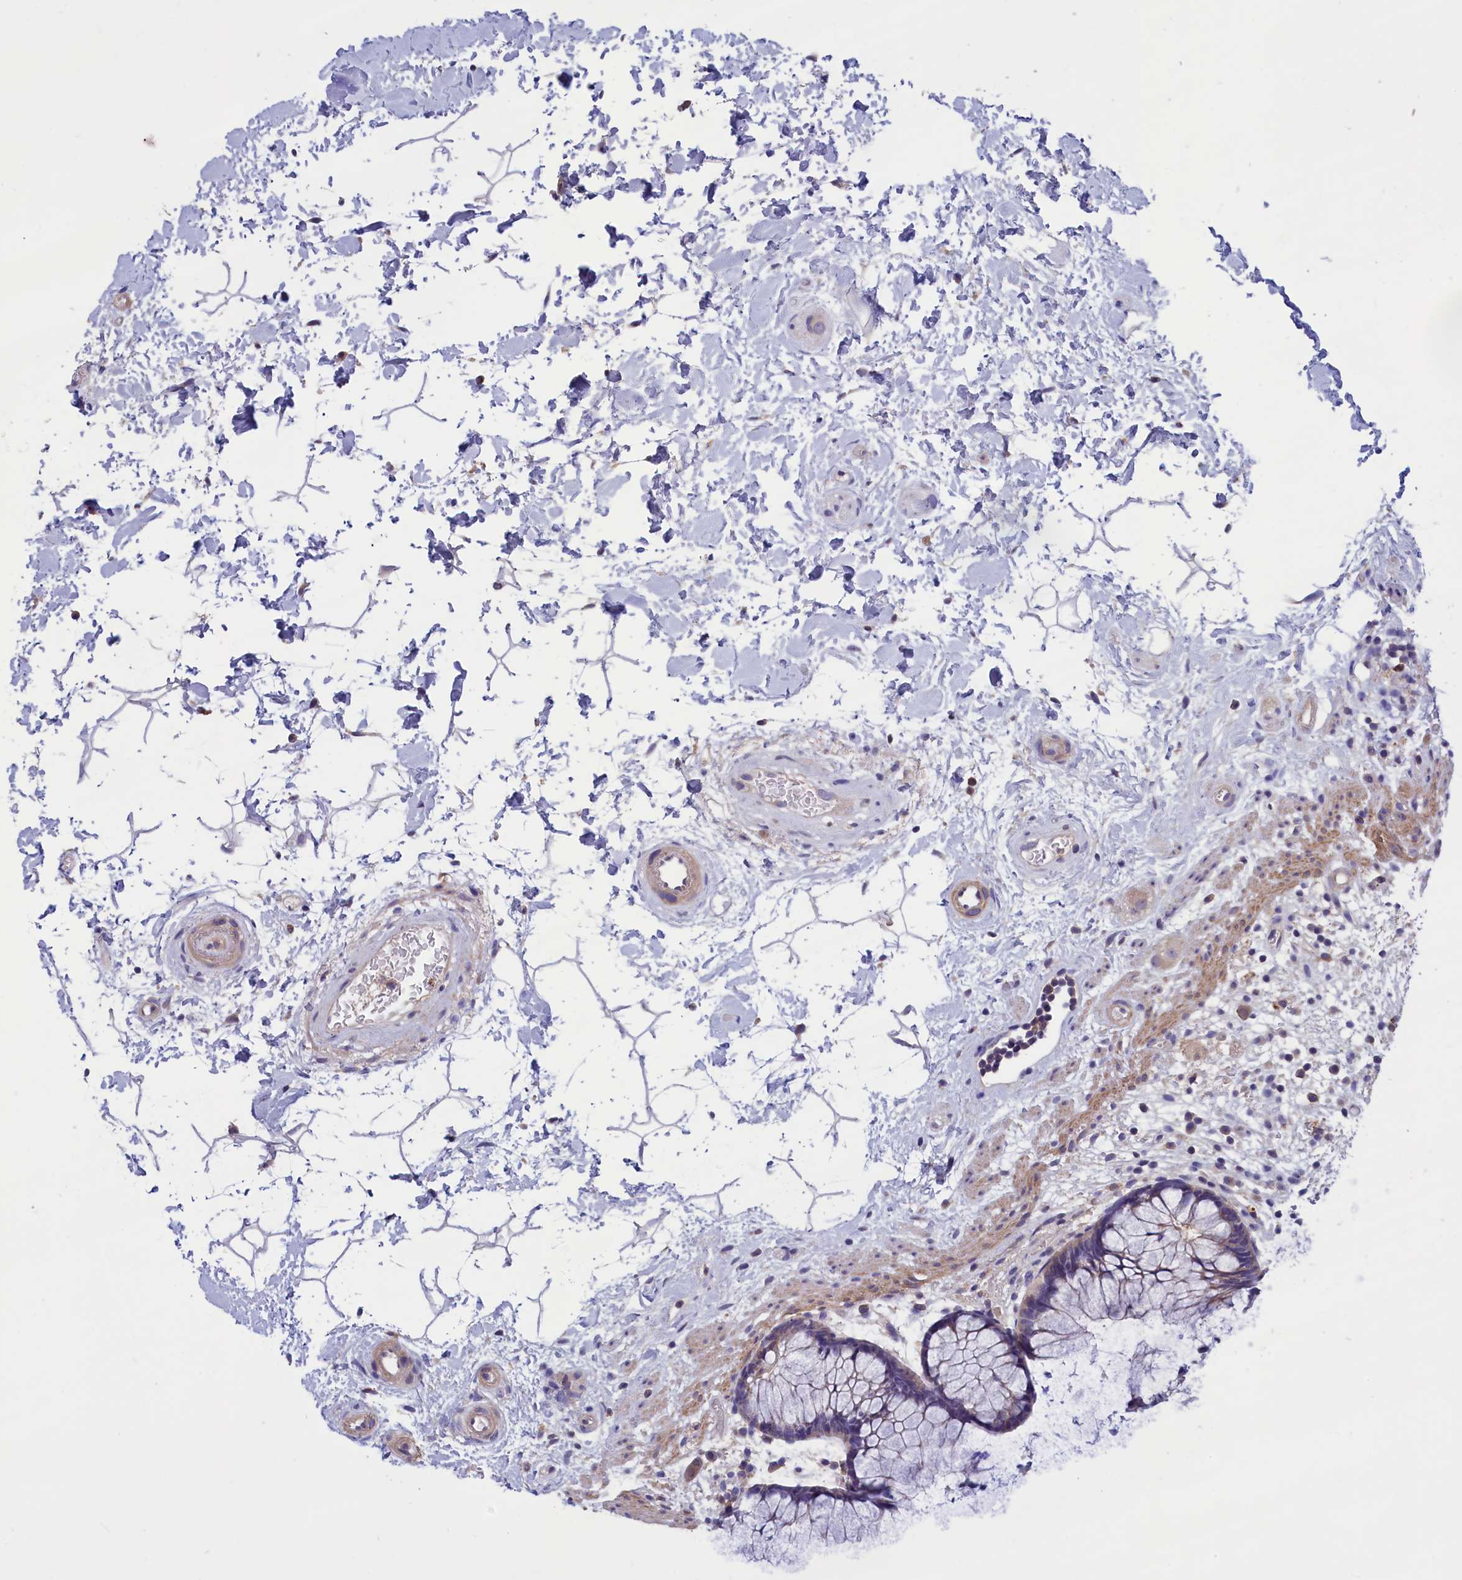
{"staining": {"intensity": "weak", "quantity": ">75%", "location": "cytoplasmic/membranous"}, "tissue": "rectum", "cell_type": "Glandular cells", "image_type": "normal", "snomed": [{"axis": "morphology", "description": "Normal tissue, NOS"}, {"axis": "topography", "description": "Rectum"}], "caption": "IHC (DAB) staining of unremarkable rectum demonstrates weak cytoplasmic/membranous protein expression in about >75% of glandular cells. Nuclei are stained in blue.", "gene": "AMDHD2", "patient": {"sex": "male", "age": 51}}